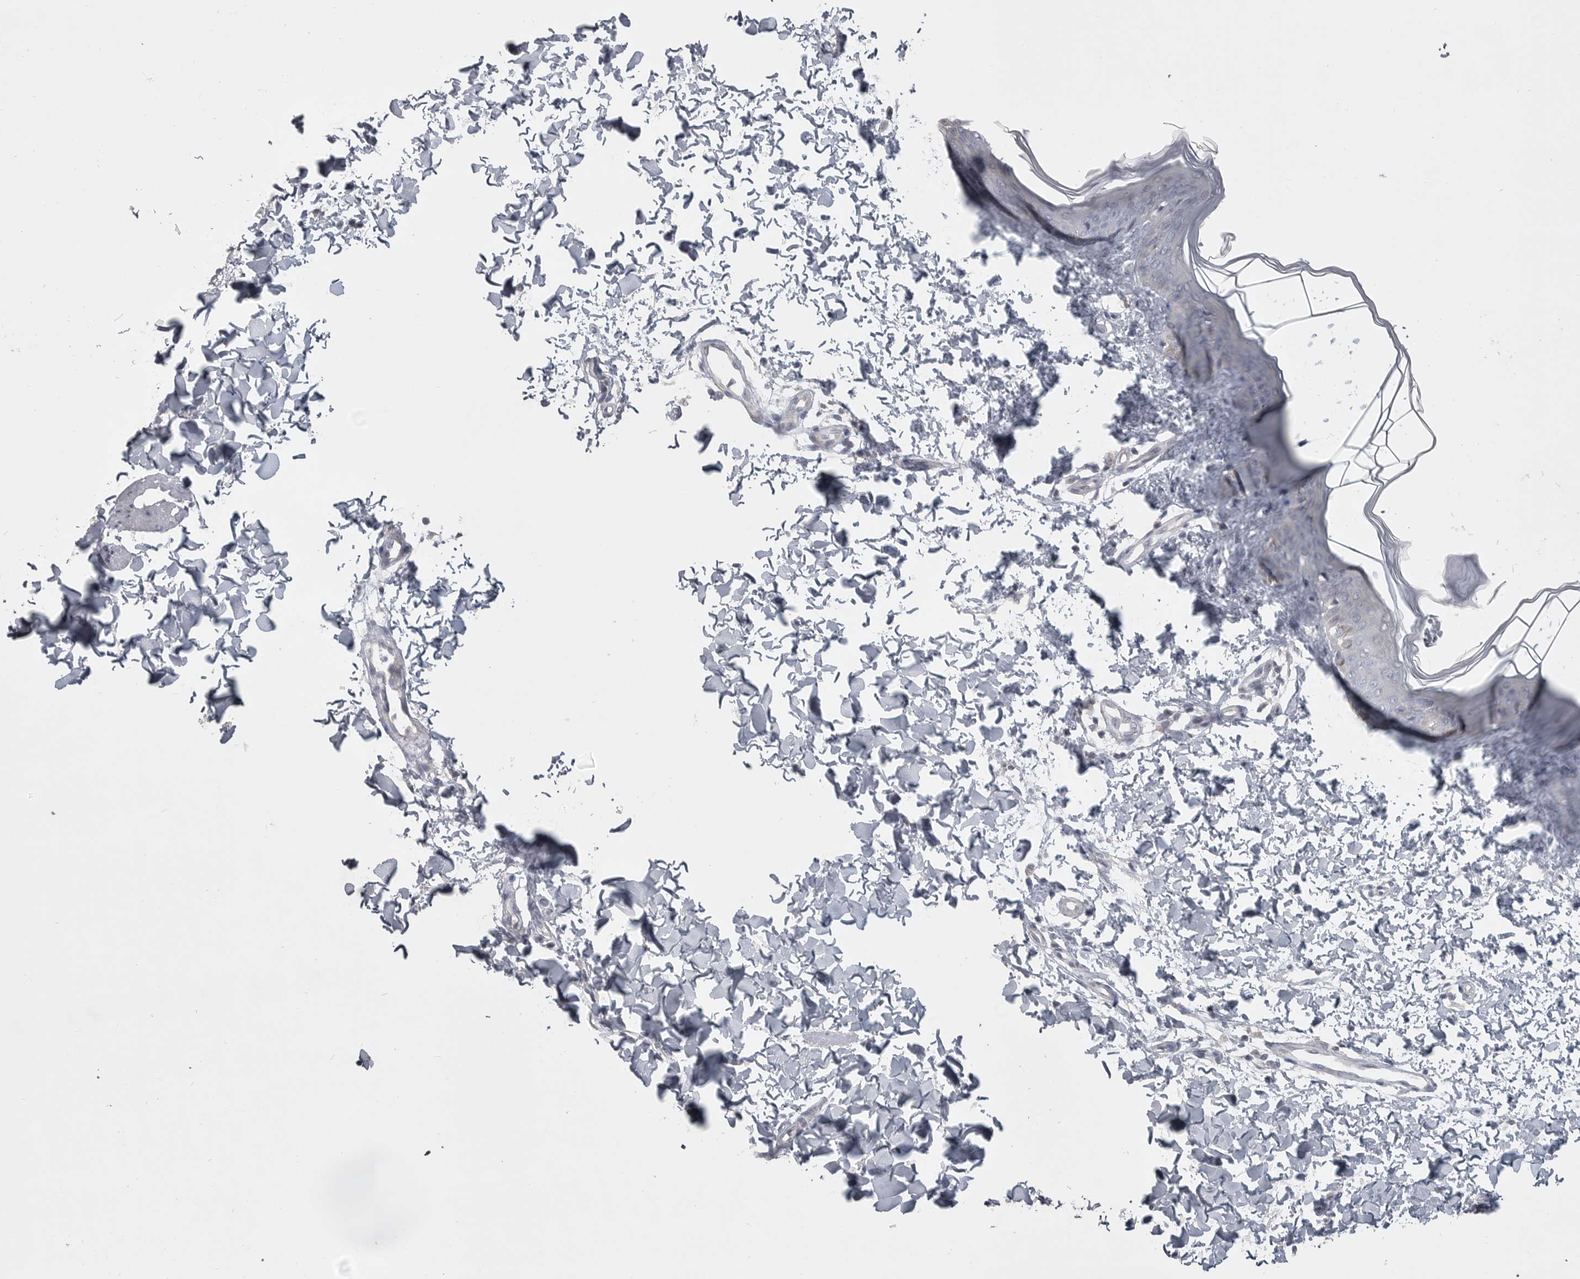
{"staining": {"intensity": "negative", "quantity": "none", "location": "none"}, "tissue": "skin", "cell_type": "Fibroblasts", "image_type": "normal", "snomed": [{"axis": "morphology", "description": "Normal tissue, NOS"}, {"axis": "topography", "description": "Skin"}], "caption": "Normal skin was stained to show a protein in brown. There is no significant staining in fibroblasts. (DAB immunohistochemistry visualized using brightfield microscopy, high magnification).", "gene": "PHF13", "patient": {"sex": "female", "age": 17}}